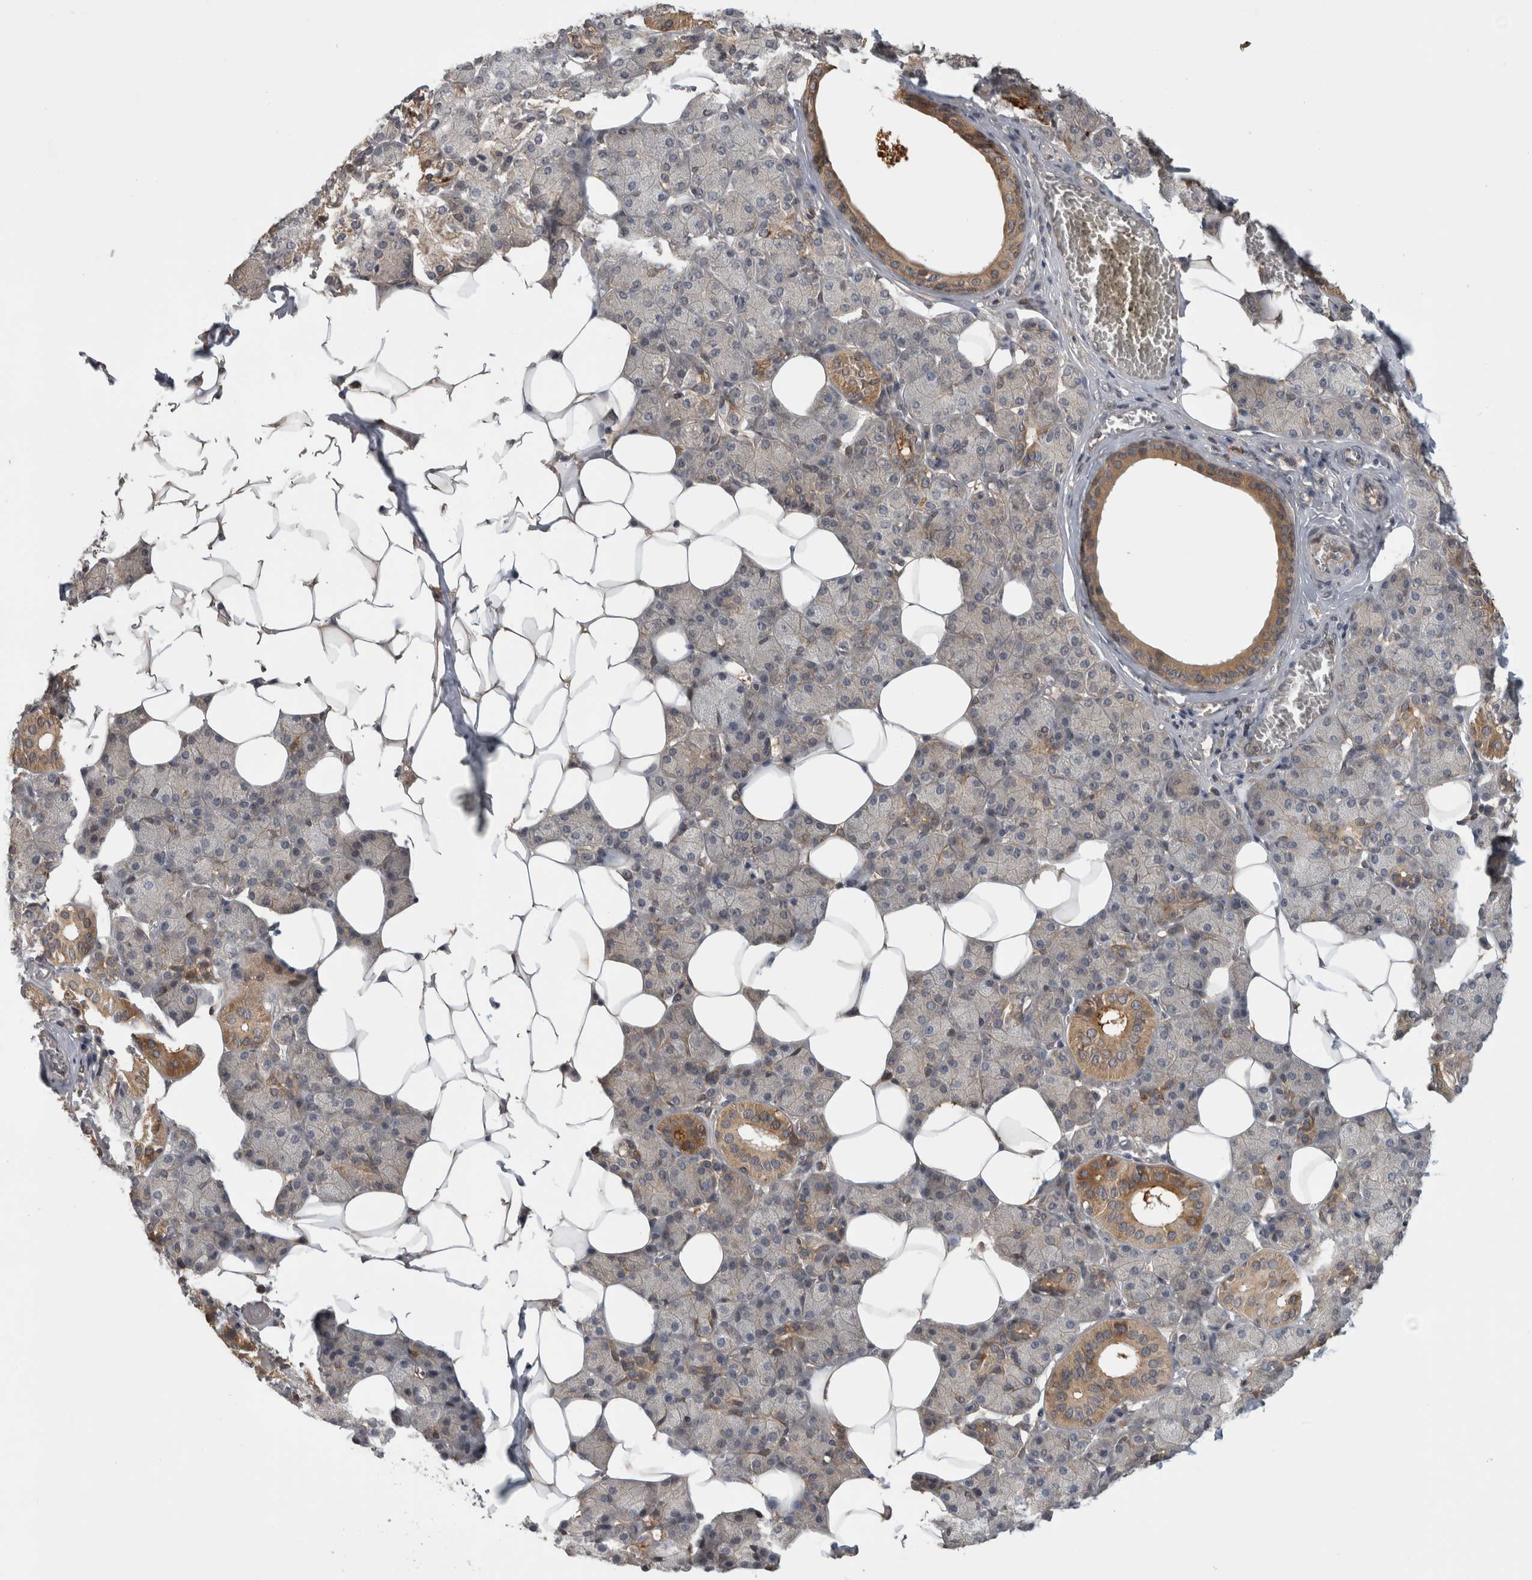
{"staining": {"intensity": "moderate", "quantity": "25%-75%", "location": "cytoplasmic/membranous"}, "tissue": "salivary gland", "cell_type": "Glandular cells", "image_type": "normal", "snomed": [{"axis": "morphology", "description": "Normal tissue, NOS"}, {"axis": "topography", "description": "Salivary gland"}], "caption": "IHC of benign salivary gland reveals medium levels of moderate cytoplasmic/membranous positivity in about 25%-75% of glandular cells. Using DAB (brown) and hematoxylin (blue) stains, captured at high magnification using brightfield microscopy.", "gene": "TRMT61B", "patient": {"sex": "female", "age": 33}}